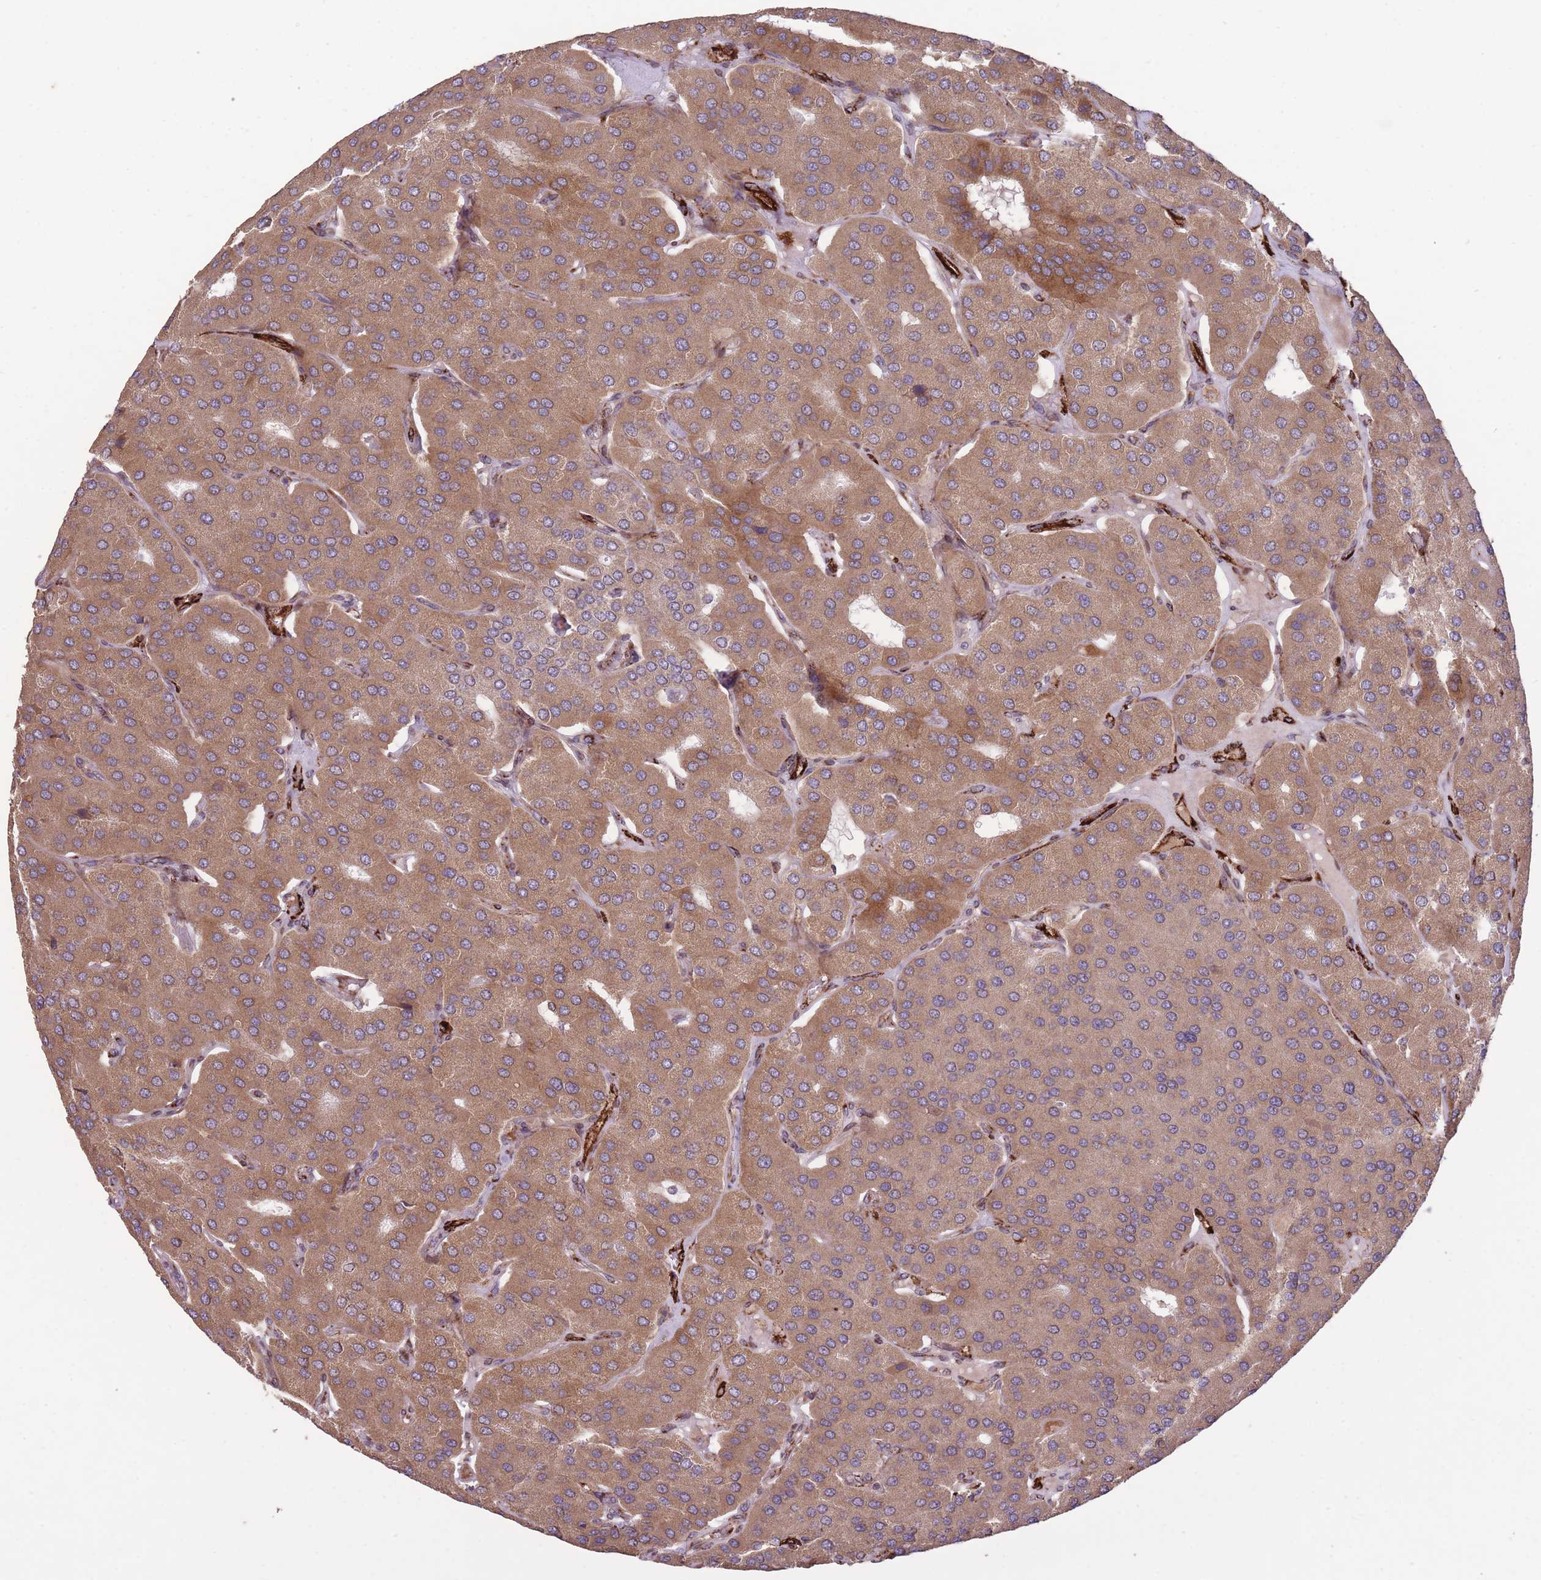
{"staining": {"intensity": "moderate", "quantity": ">75%", "location": "cytoplasmic/membranous"}, "tissue": "parathyroid gland", "cell_type": "Glandular cells", "image_type": "normal", "snomed": [{"axis": "morphology", "description": "Normal tissue, NOS"}, {"axis": "morphology", "description": "Adenoma, NOS"}, {"axis": "topography", "description": "Parathyroid gland"}], "caption": "Immunohistochemical staining of benign parathyroid gland shows >75% levels of moderate cytoplasmic/membranous protein expression in about >75% of glandular cells.", "gene": "CISH", "patient": {"sex": "female", "age": 86}}